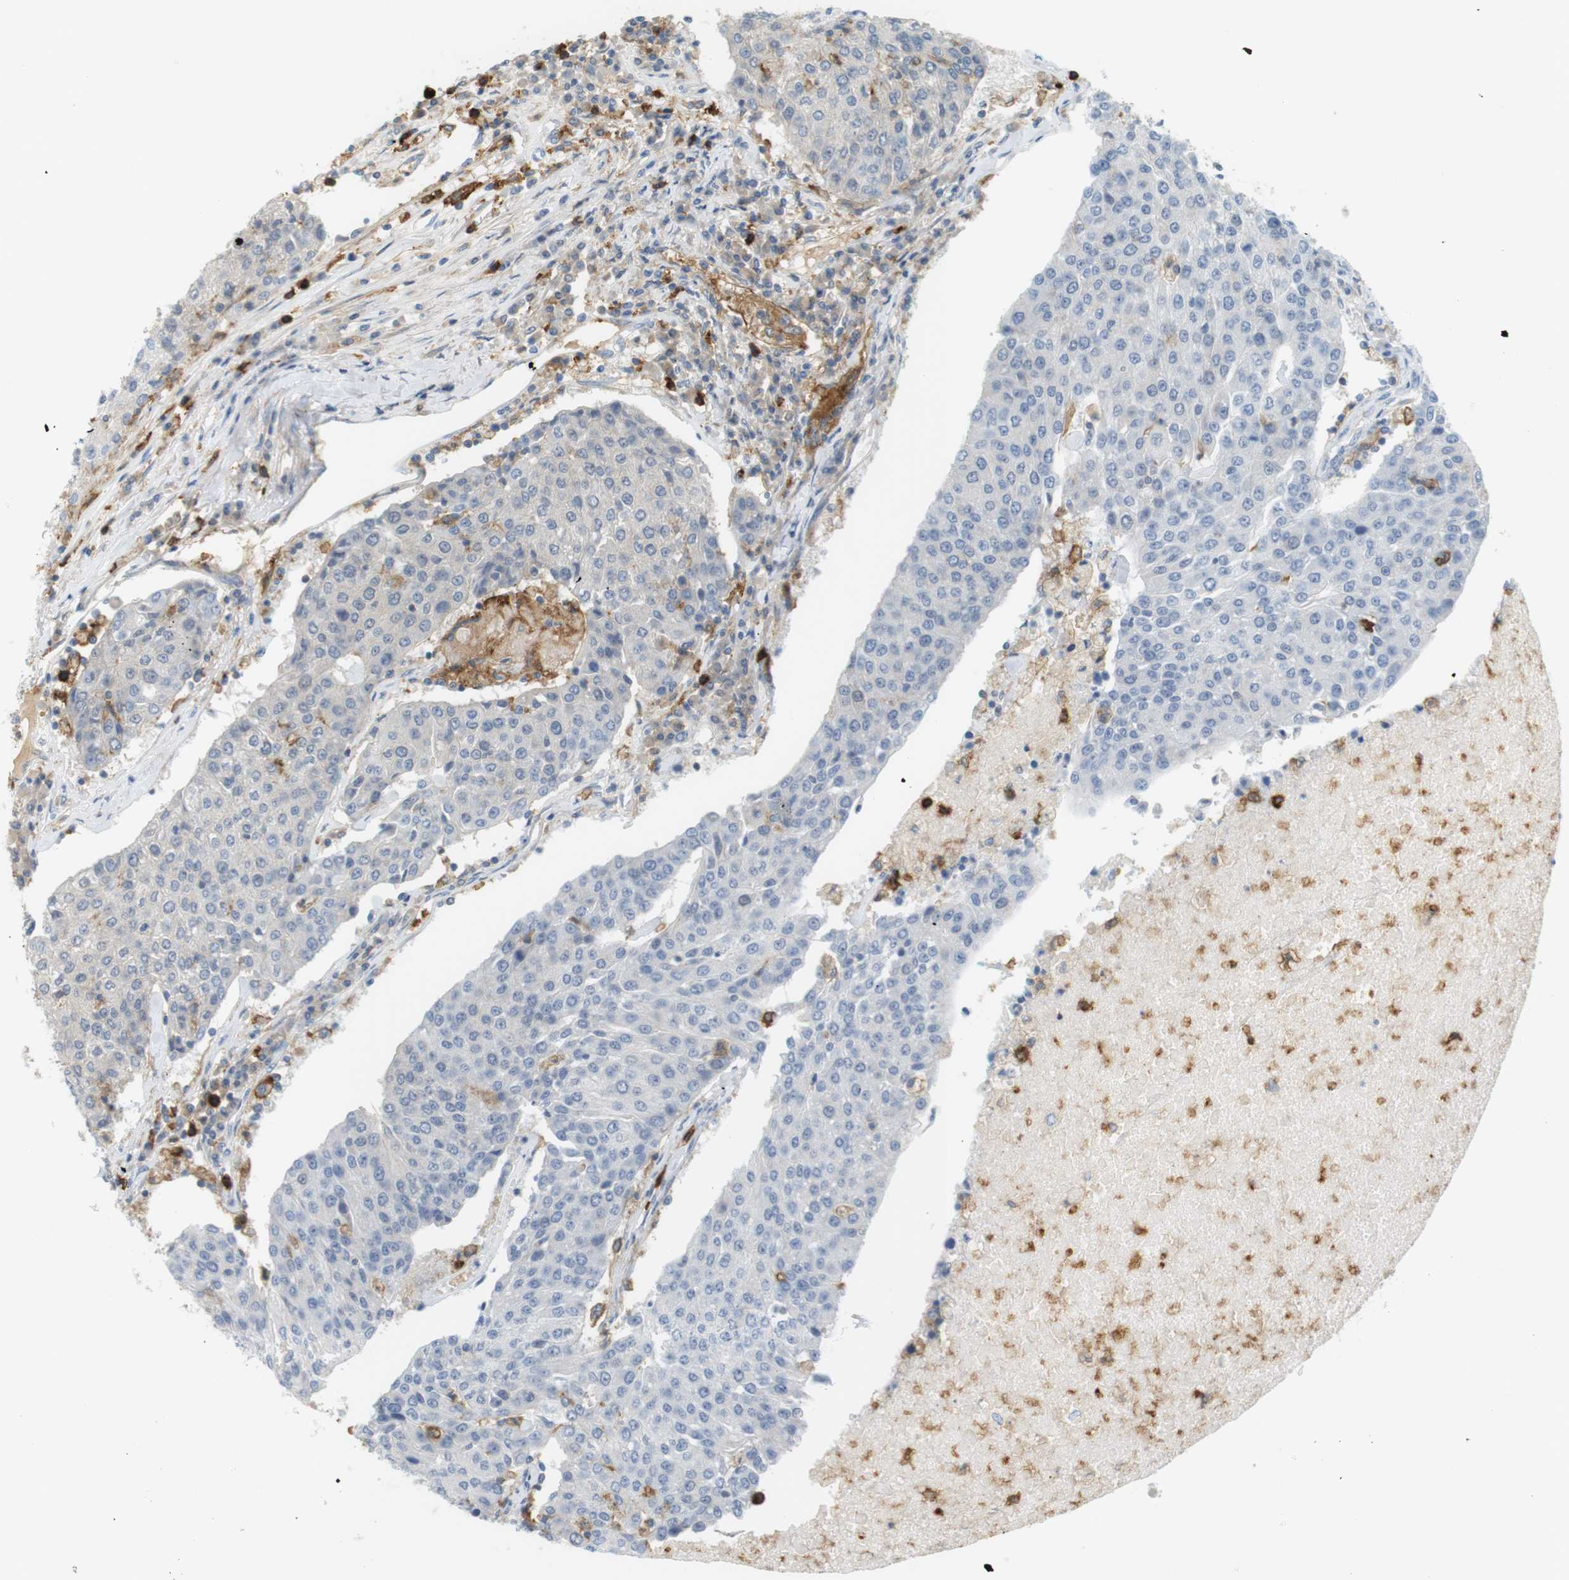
{"staining": {"intensity": "negative", "quantity": "none", "location": "none"}, "tissue": "urothelial cancer", "cell_type": "Tumor cells", "image_type": "cancer", "snomed": [{"axis": "morphology", "description": "Urothelial carcinoma, High grade"}, {"axis": "topography", "description": "Urinary bladder"}], "caption": "Immunohistochemical staining of human urothelial carcinoma (high-grade) exhibits no significant positivity in tumor cells.", "gene": "SIRPA", "patient": {"sex": "female", "age": 85}}